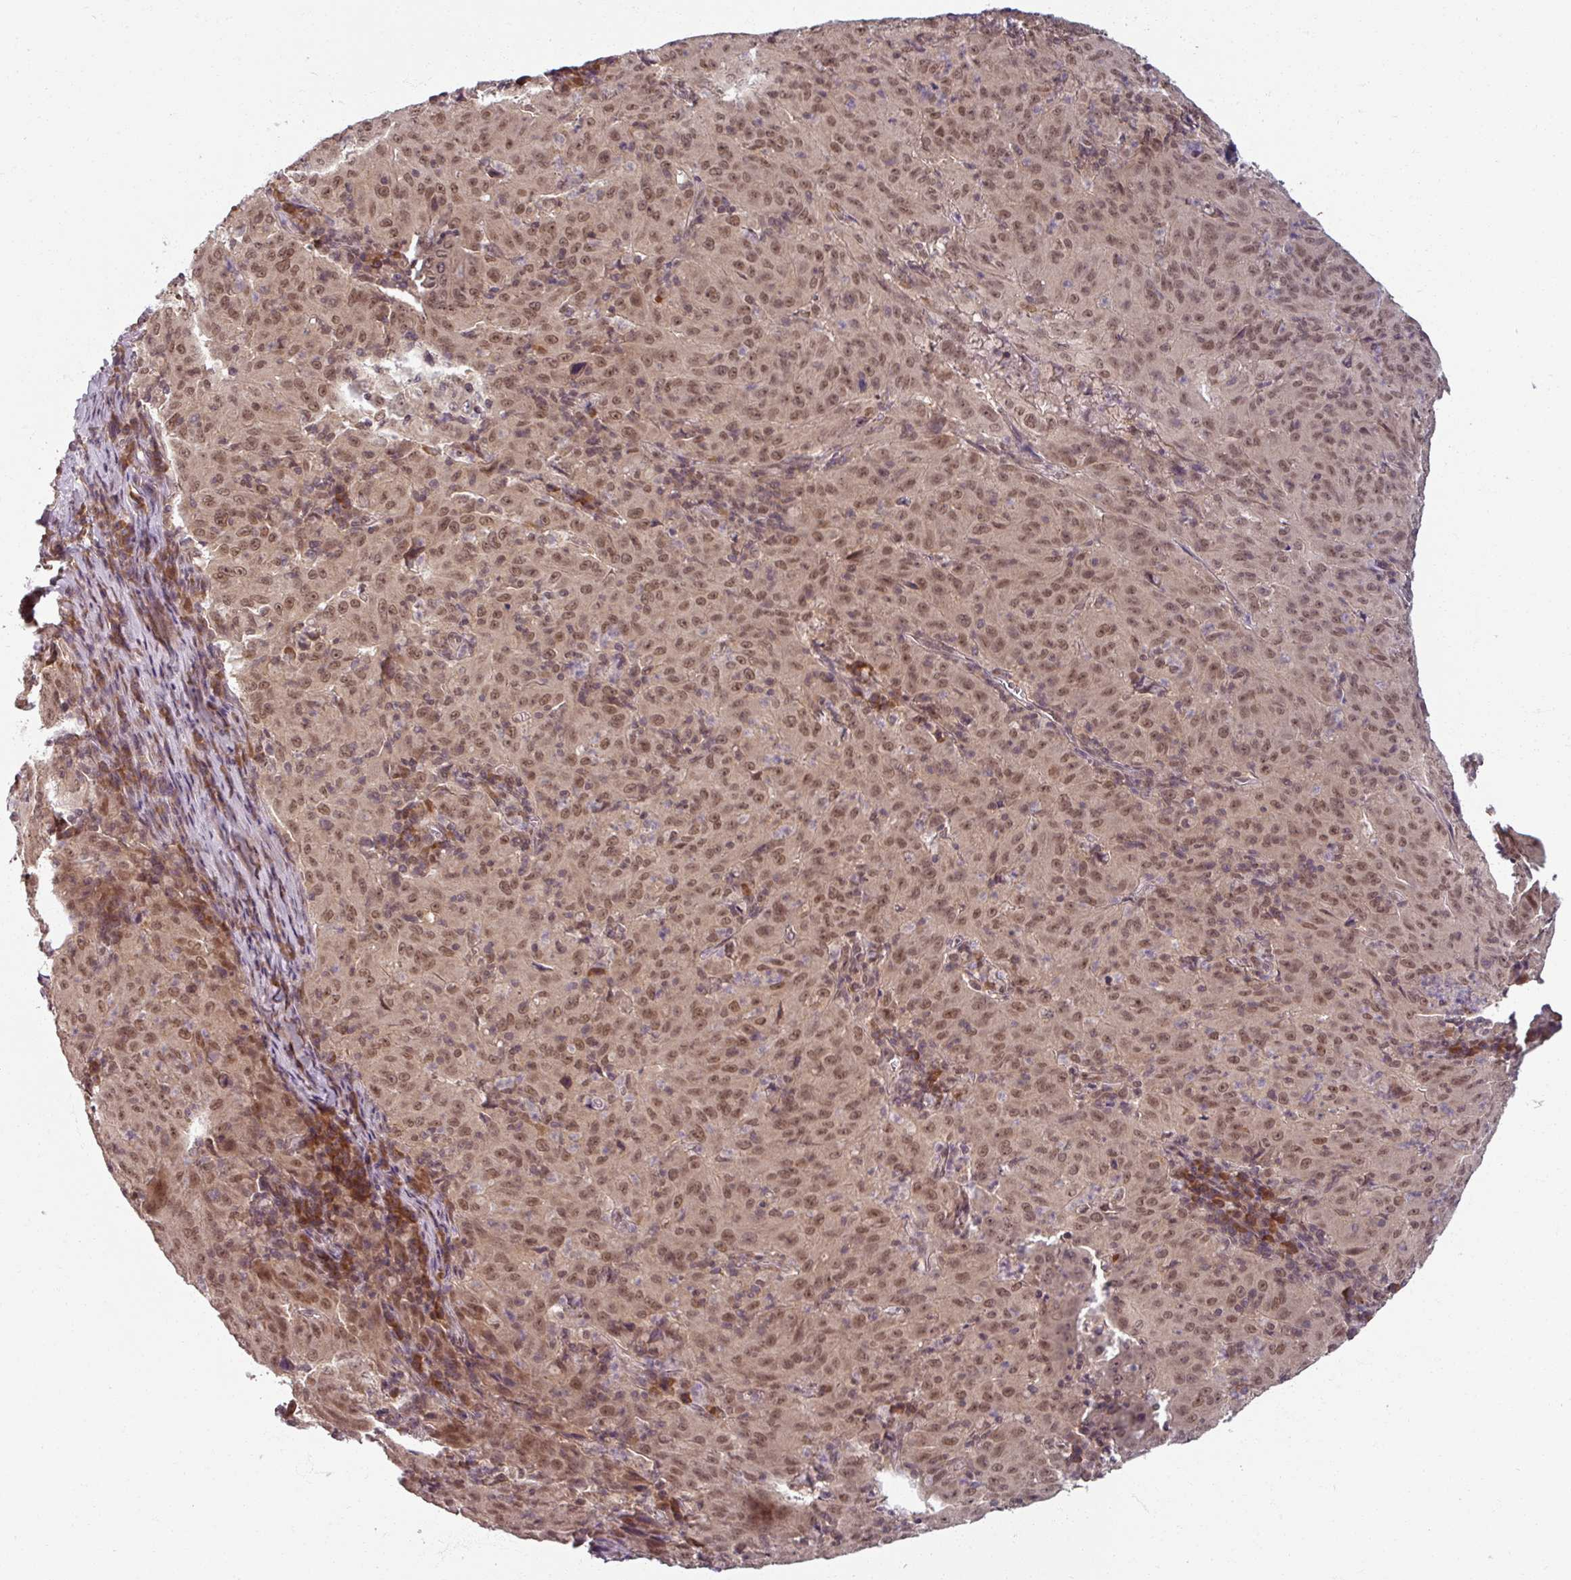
{"staining": {"intensity": "moderate", "quantity": ">75%", "location": "nuclear"}, "tissue": "pancreatic cancer", "cell_type": "Tumor cells", "image_type": "cancer", "snomed": [{"axis": "morphology", "description": "Adenocarcinoma, NOS"}, {"axis": "topography", "description": "Pancreas"}], "caption": "This image demonstrates pancreatic adenocarcinoma stained with IHC to label a protein in brown. The nuclear of tumor cells show moderate positivity for the protein. Nuclei are counter-stained blue.", "gene": "POLR2G", "patient": {"sex": "male", "age": 63}}